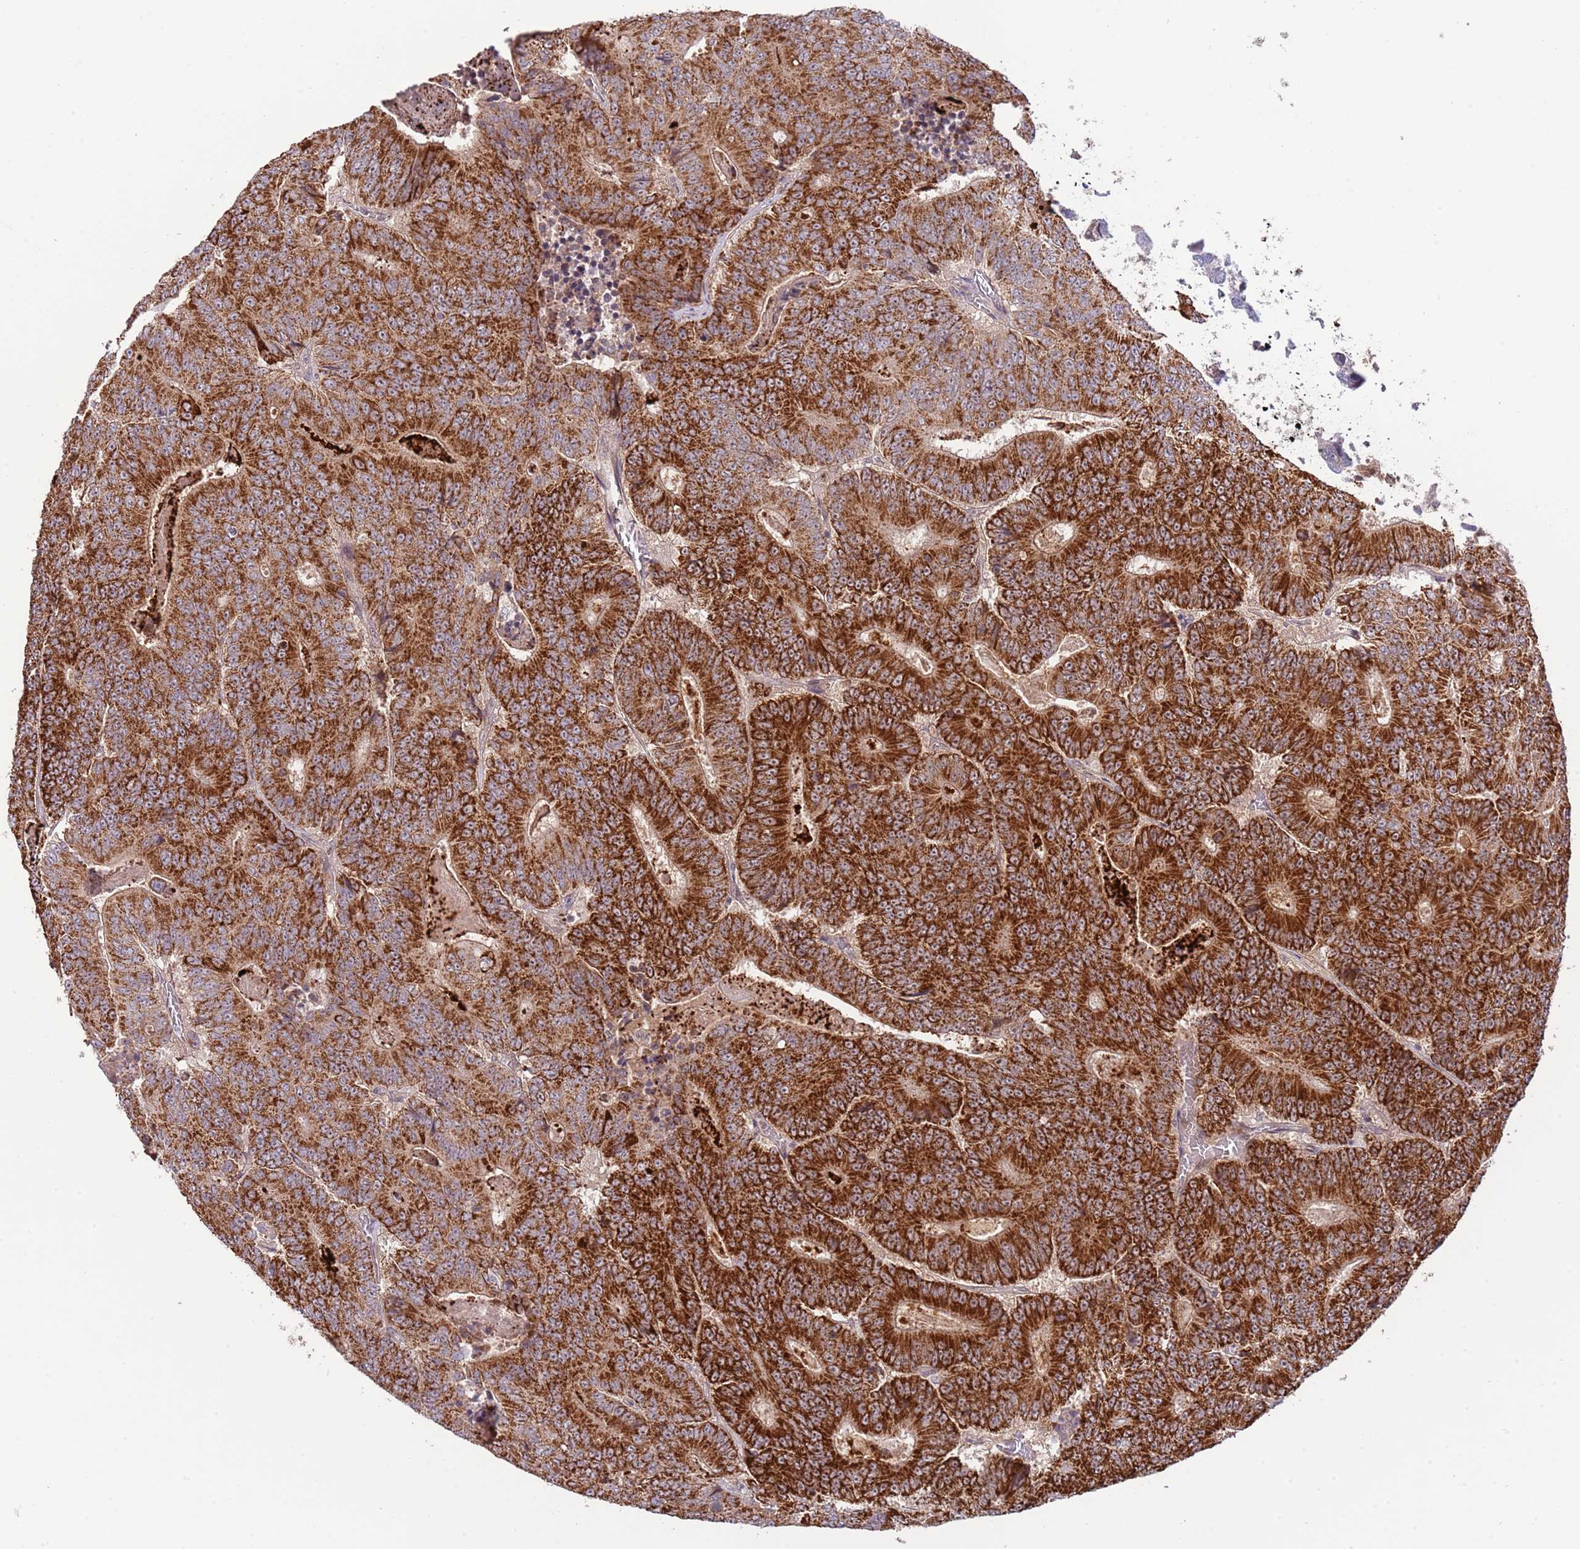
{"staining": {"intensity": "strong", "quantity": ">75%", "location": "cytoplasmic/membranous"}, "tissue": "colorectal cancer", "cell_type": "Tumor cells", "image_type": "cancer", "snomed": [{"axis": "morphology", "description": "Adenocarcinoma, NOS"}, {"axis": "topography", "description": "Colon"}], "caption": "Tumor cells display high levels of strong cytoplasmic/membranous positivity in approximately >75% of cells in human colorectal adenocarcinoma. Nuclei are stained in blue.", "gene": "CHD1", "patient": {"sex": "male", "age": 83}}